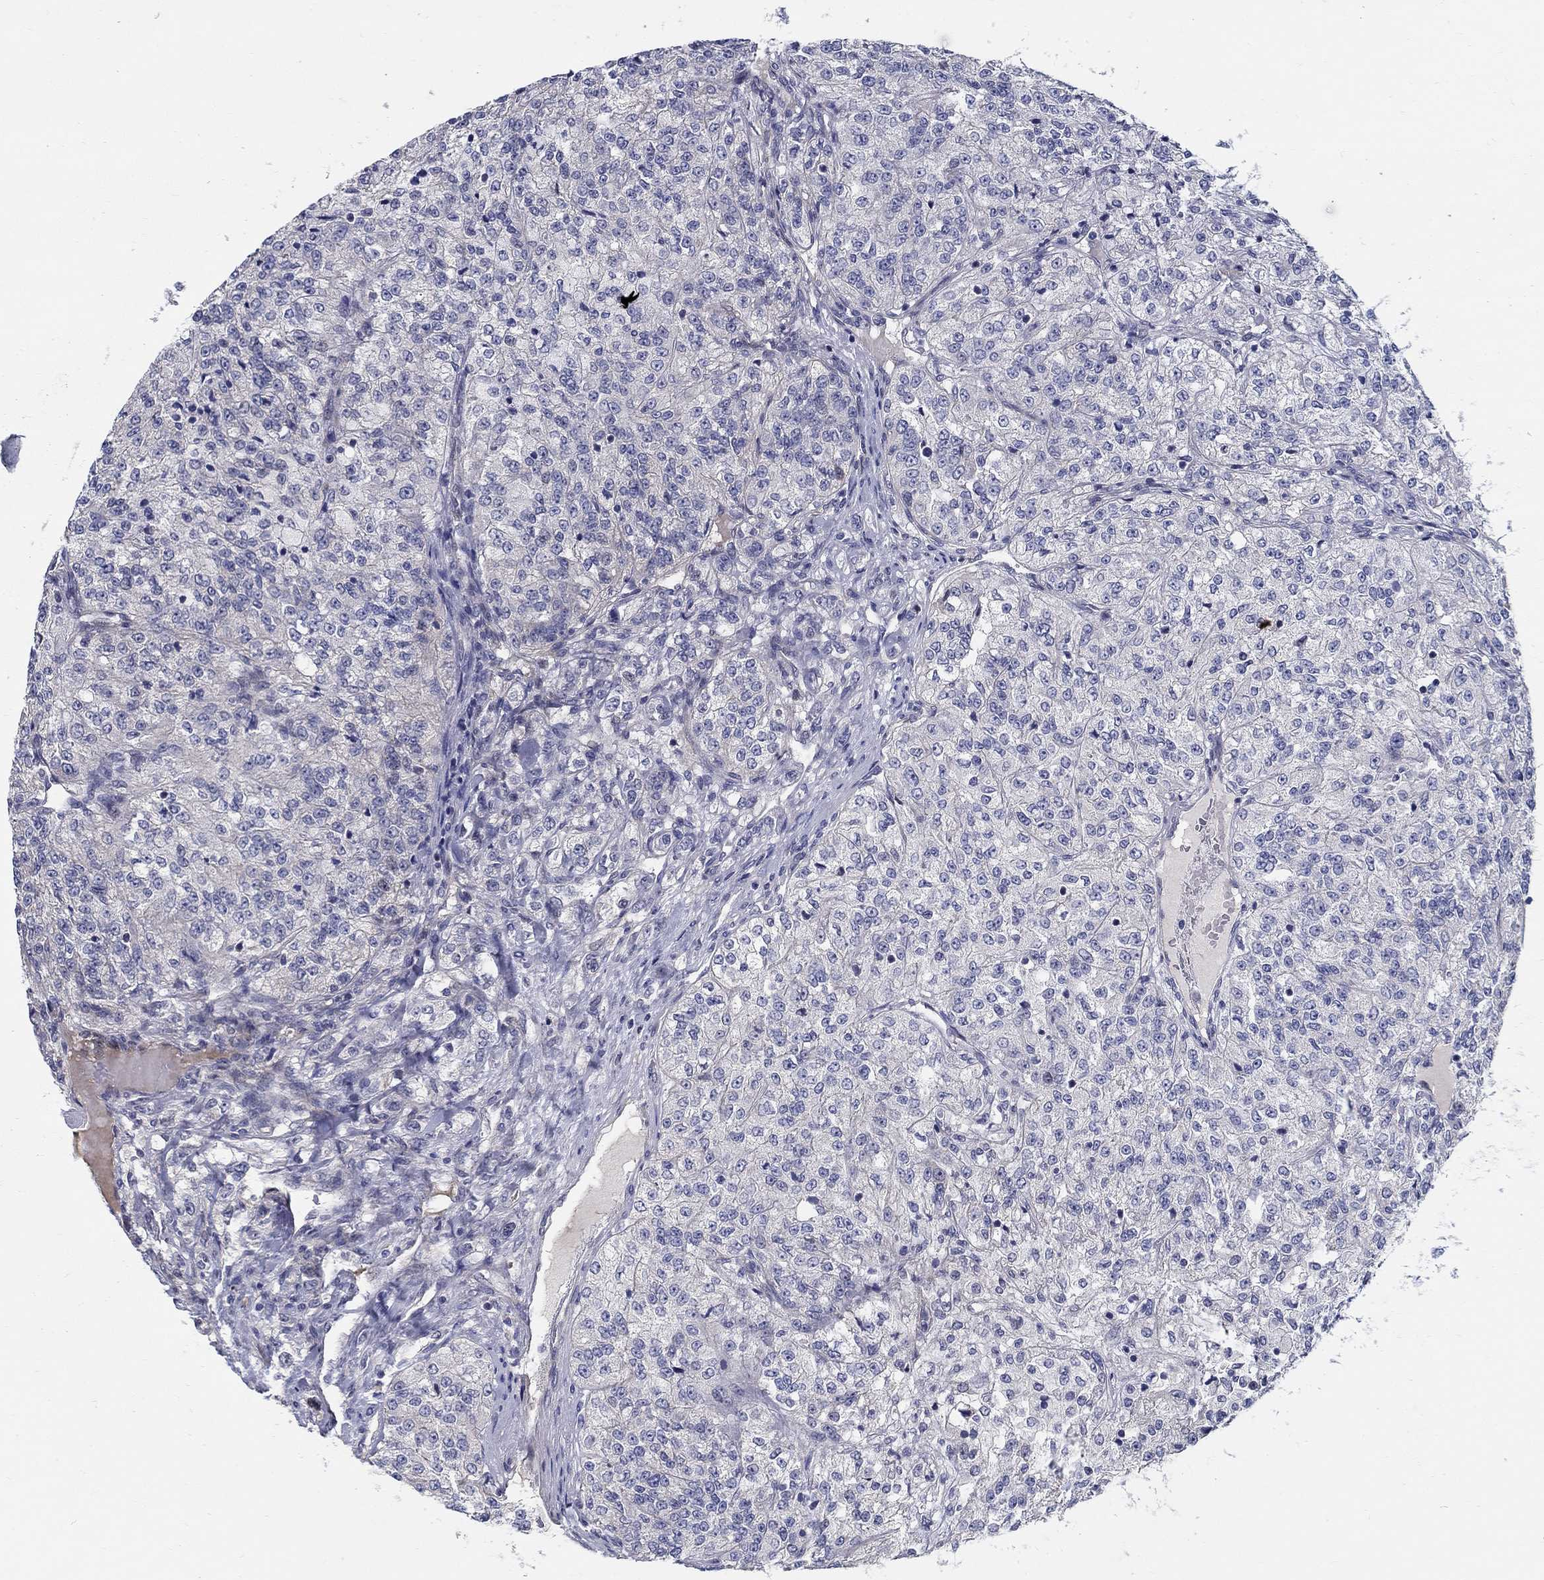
{"staining": {"intensity": "negative", "quantity": "none", "location": "none"}, "tissue": "renal cancer", "cell_type": "Tumor cells", "image_type": "cancer", "snomed": [{"axis": "morphology", "description": "Adenocarcinoma, NOS"}, {"axis": "topography", "description": "Kidney"}], "caption": "This is a micrograph of IHC staining of adenocarcinoma (renal), which shows no positivity in tumor cells.", "gene": "C16orf46", "patient": {"sex": "female", "age": 63}}